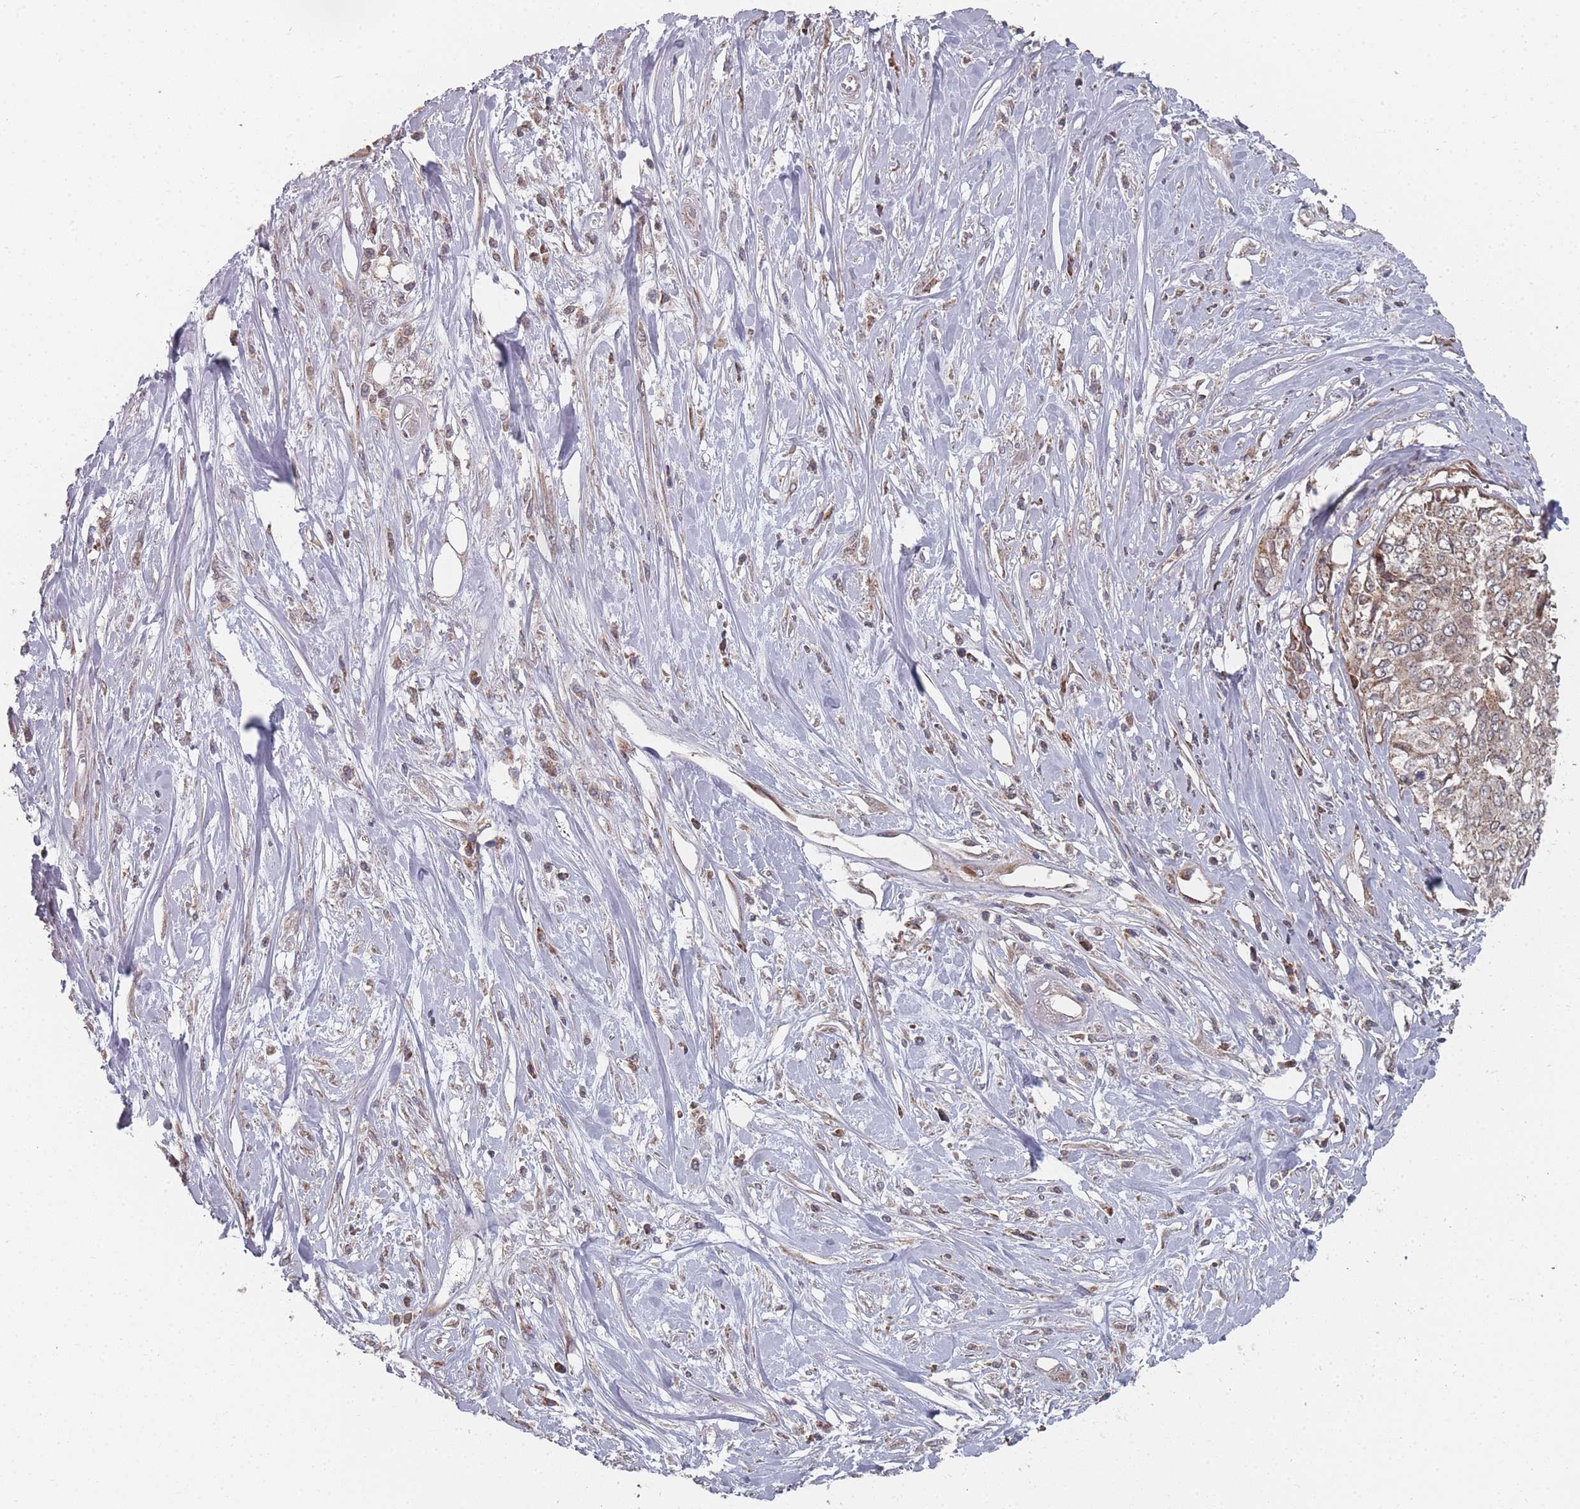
{"staining": {"intensity": "weak", "quantity": ">75%", "location": "cytoplasmic/membranous"}, "tissue": "cervical cancer", "cell_type": "Tumor cells", "image_type": "cancer", "snomed": [{"axis": "morphology", "description": "Squamous cell carcinoma, NOS"}, {"axis": "topography", "description": "Cervix"}], "caption": "Protein staining of cervical cancer (squamous cell carcinoma) tissue displays weak cytoplasmic/membranous expression in about >75% of tumor cells.", "gene": "PSMB3", "patient": {"sex": "female", "age": 31}}